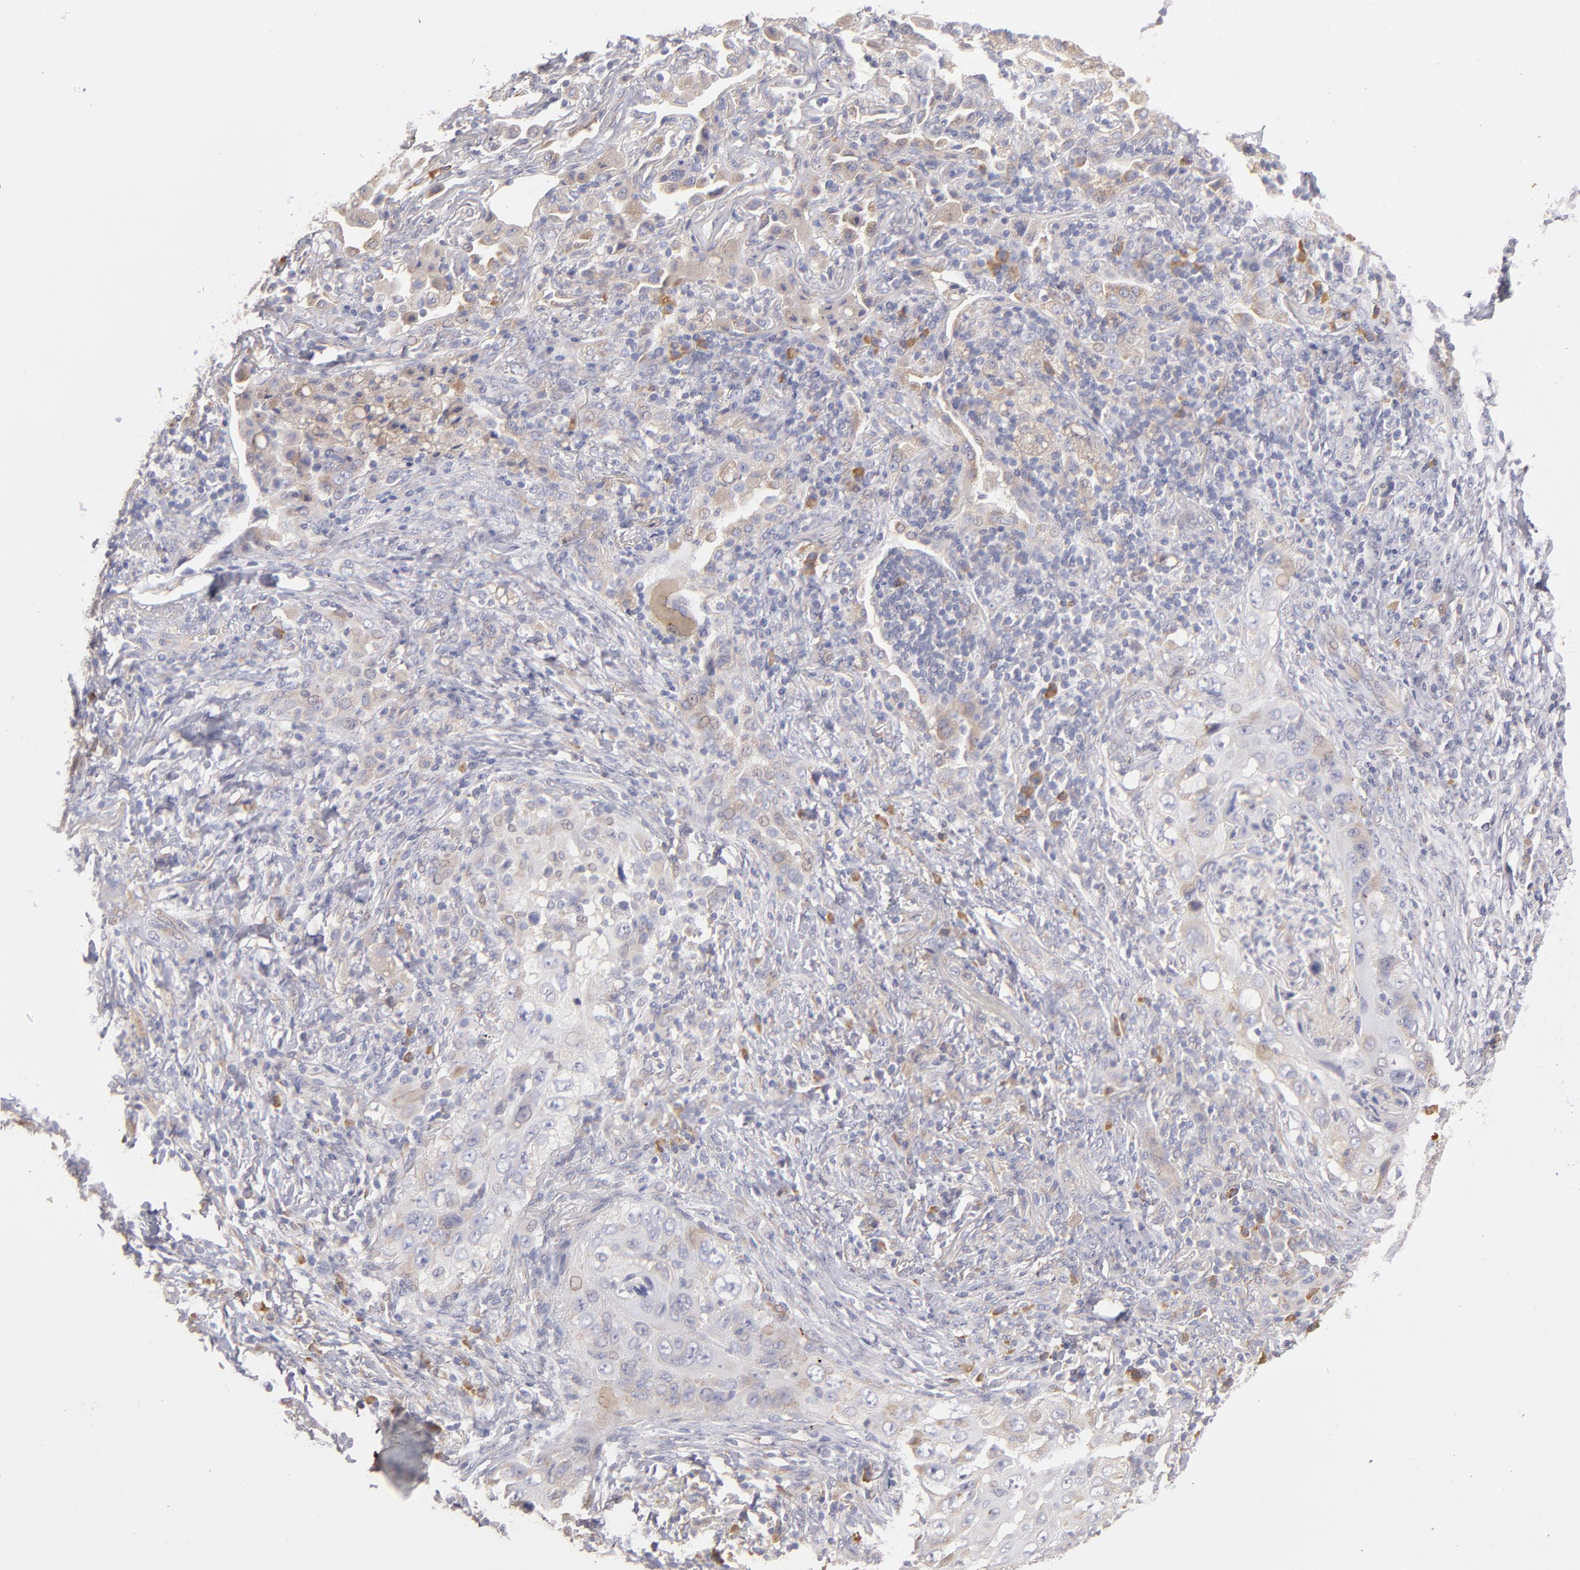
{"staining": {"intensity": "weak", "quantity": "25%-75%", "location": "cytoplasmic/membranous"}, "tissue": "lung cancer", "cell_type": "Tumor cells", "image_type": "cancer", "snomed": [{"axis": "morphology", "description": "Squamous cell carcinoma, NOS"}, {"axis": "topography", "description": "Lung"}], "caption": "Lung cancer stained with immunohistochemistry (IHC) exhibits weak cytoplasmic/membranous positivity in about 25%-75% of tumor cells.", "gene": "ENTPD5", "patient": {"sex": "female", "age": 67}}